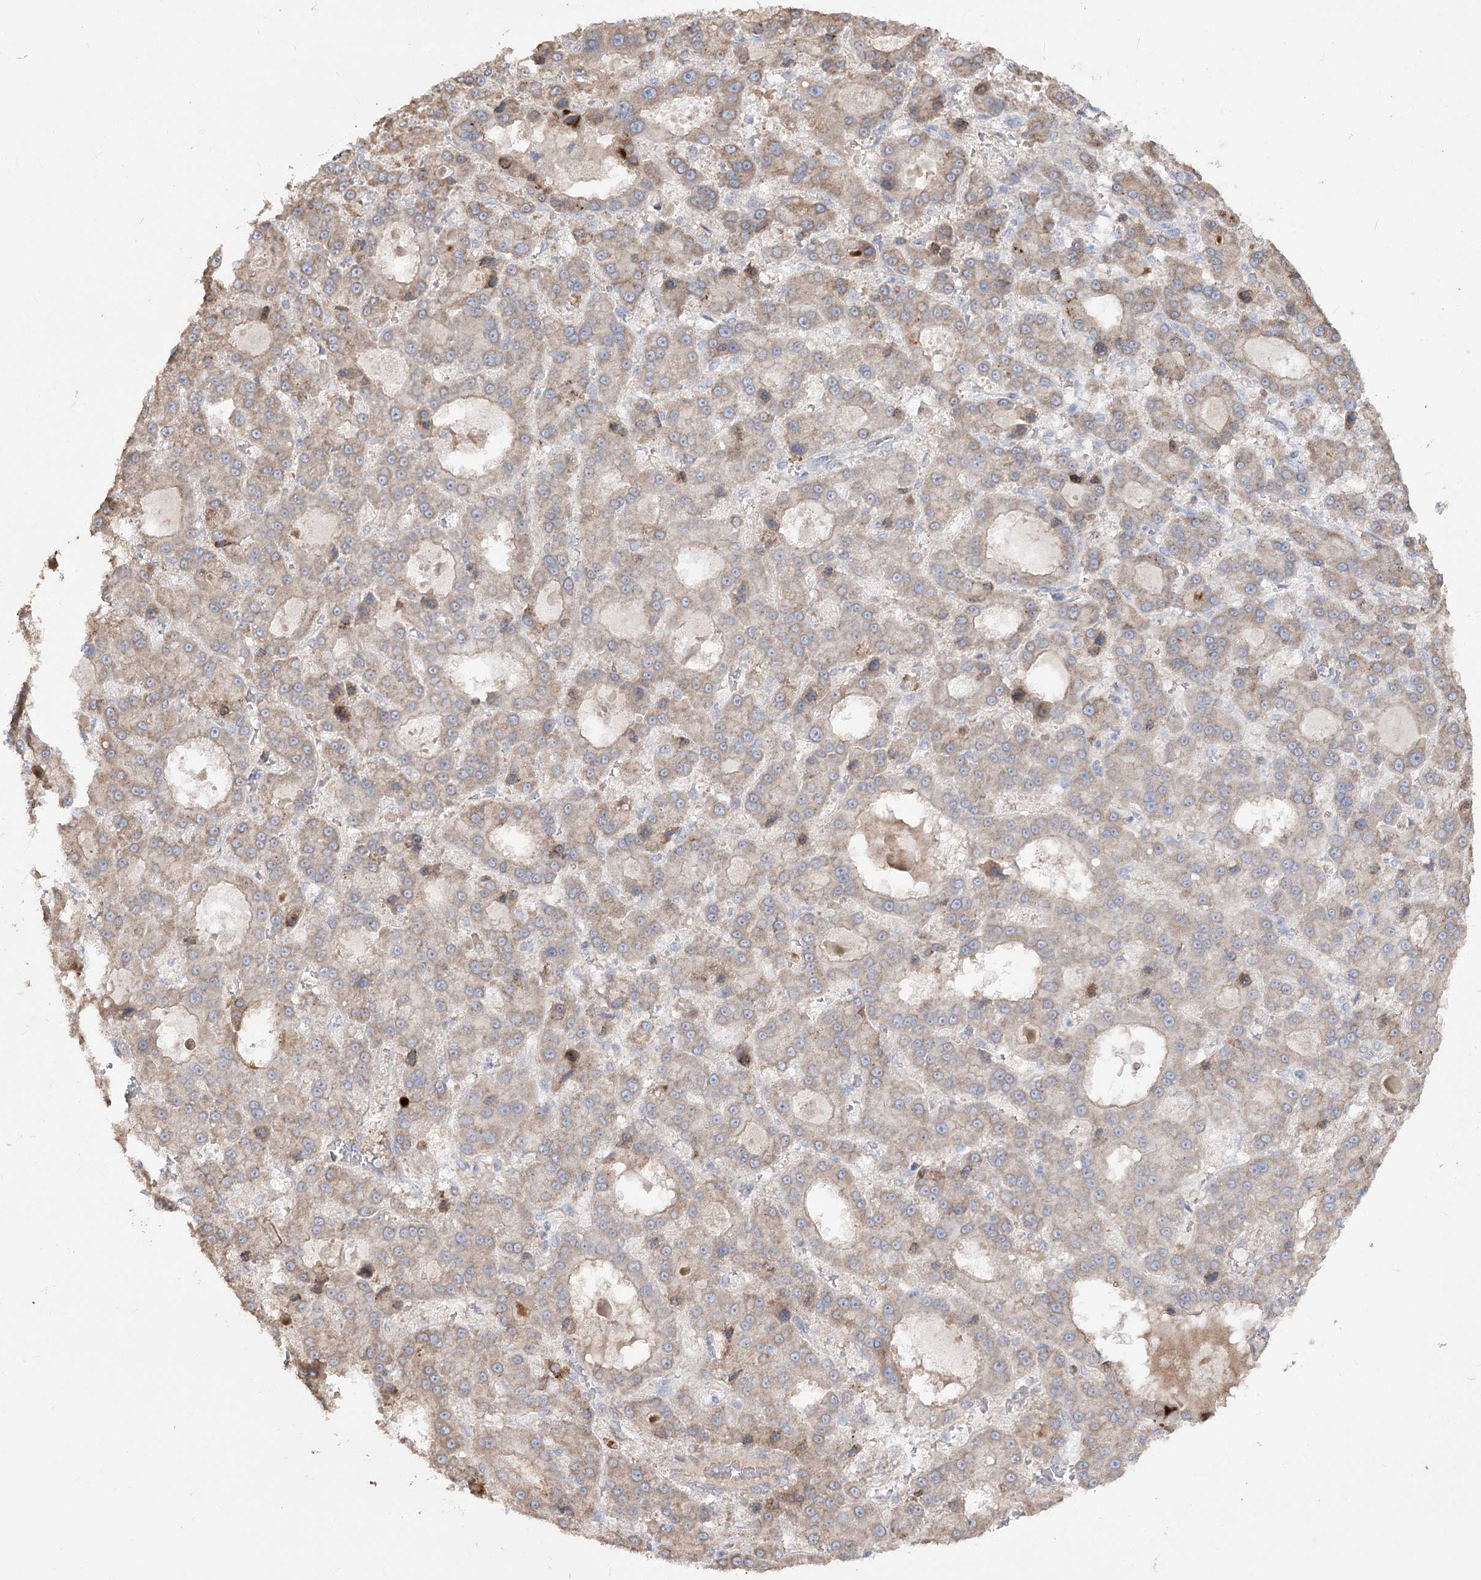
{"staining": {"intensity": "weak", "quantity": ">75%", "location": "cytoplasmic/membranous"}, "tissue": "liver cancer", "cell_type": "Tumor cells", "image_type": "cancer", "snomed": [{"axis": "morphology", "description": "Carcinoma, Hepatocellular, NOS"}, {"axis": "topography", "description": "Liver"}], "caption": "Protein staining of liver cancer tissue demonstrates weak cytoplasmic/membranous staining in approximately >75% of tumor cells. (DAB (3,3'-diaminobenzidine) IHC, brown staining for protein, blue staining for nuclei).", "gene": "ZSCAN23", "patient": {"sex": "male", "age": 70}}